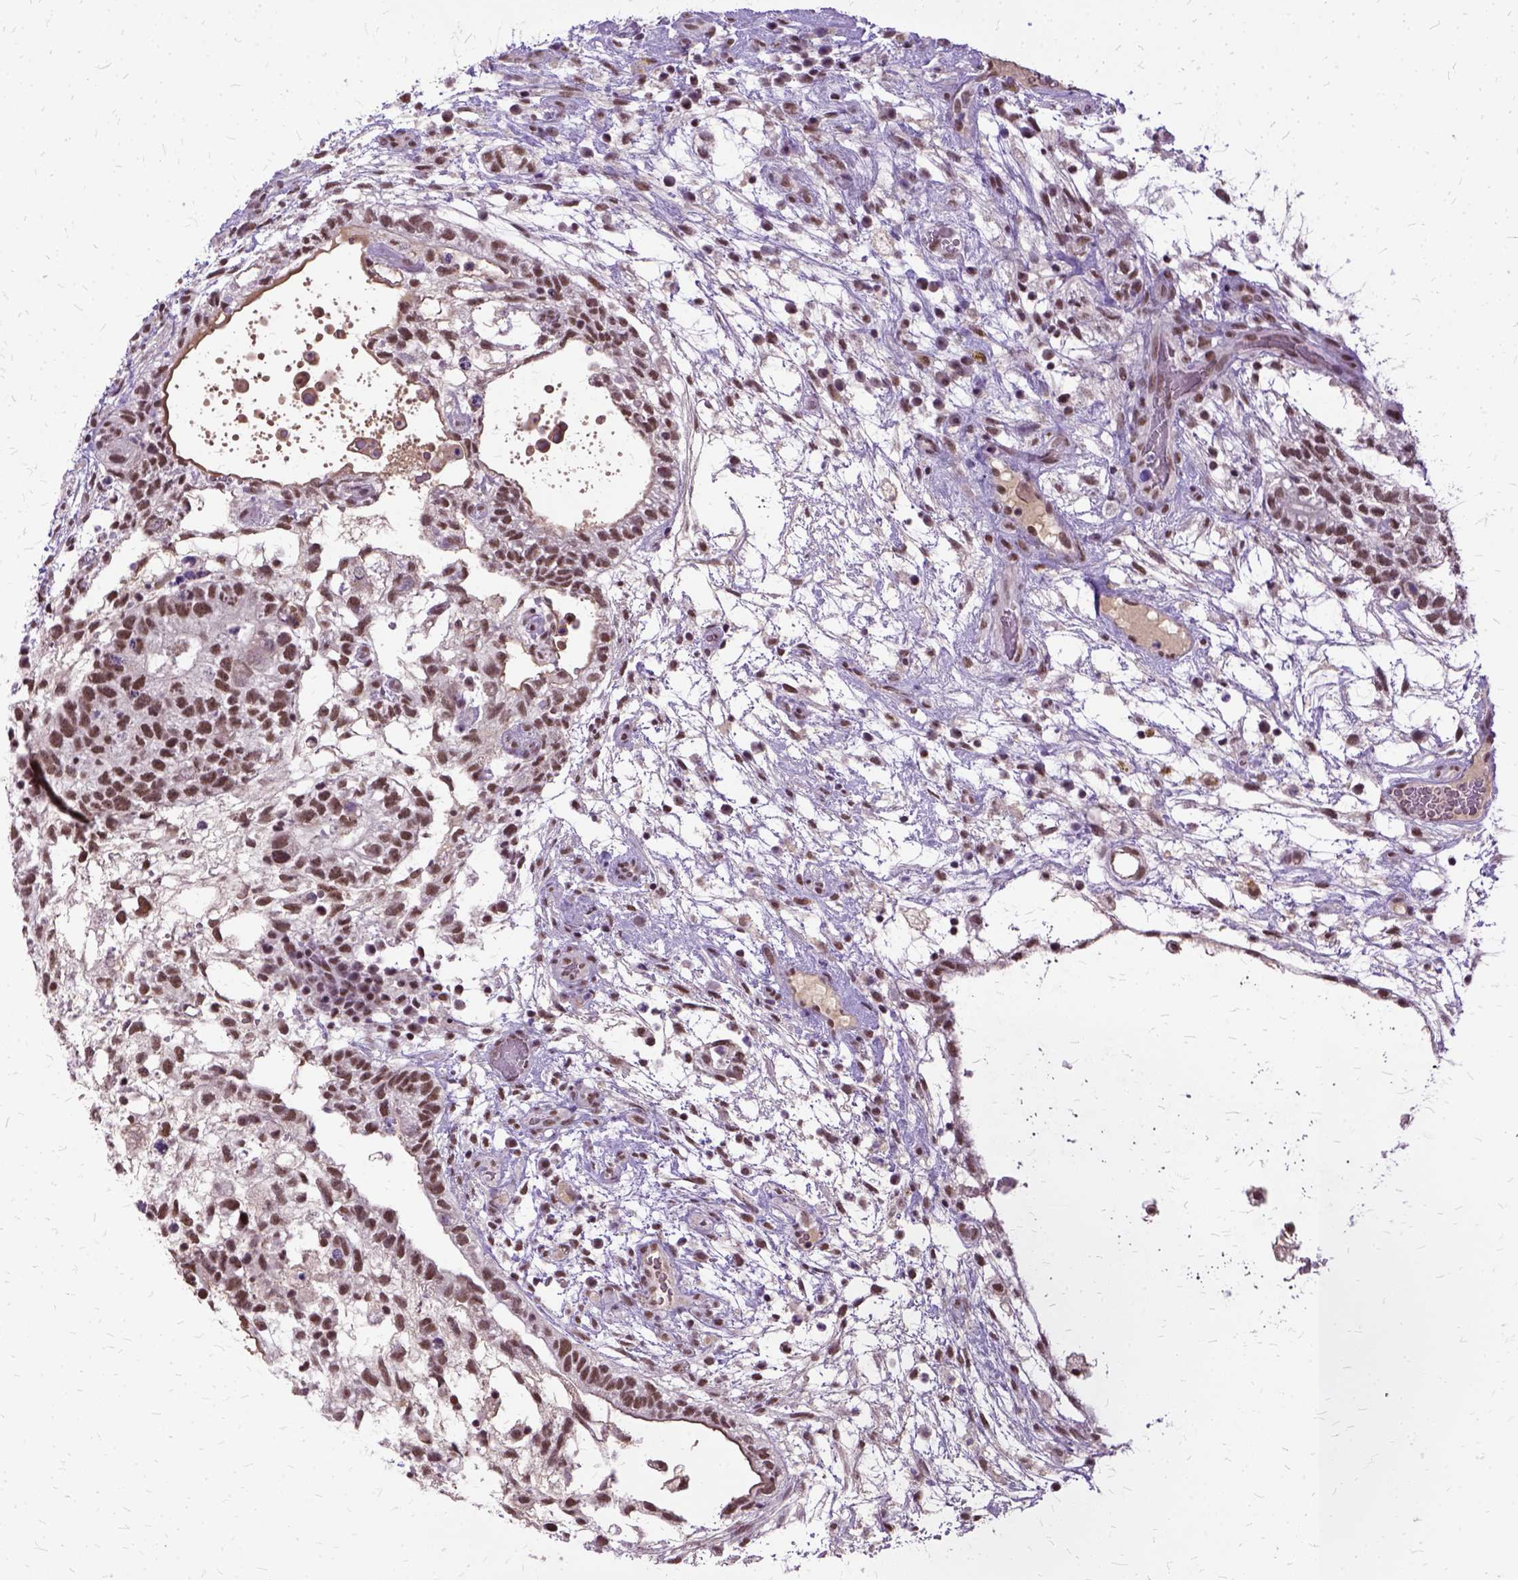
{"staining": {"intensity": "moderate", "quantity": ">75%", "location": "nuclear"}, "tissue": "testis cancer", "cell_type": "Tumor cells", "image_type": "cancer", "snomed": [{"axis": "morphology", "description": "Normal tissue, NOS"}, {"axis": "morphology", "description": "Carcinoma, Embryonal, NOS"}, {"axis": "topography", "description": "Testis"}], "caption": "The photomicrograph shows staining of testis embryonal carcinoma, revealing moderate nuclear protein positivity (brown color) within tumor cells.", "gene": "SETD1A", "patient": {"sex": "male", "age": 32}}